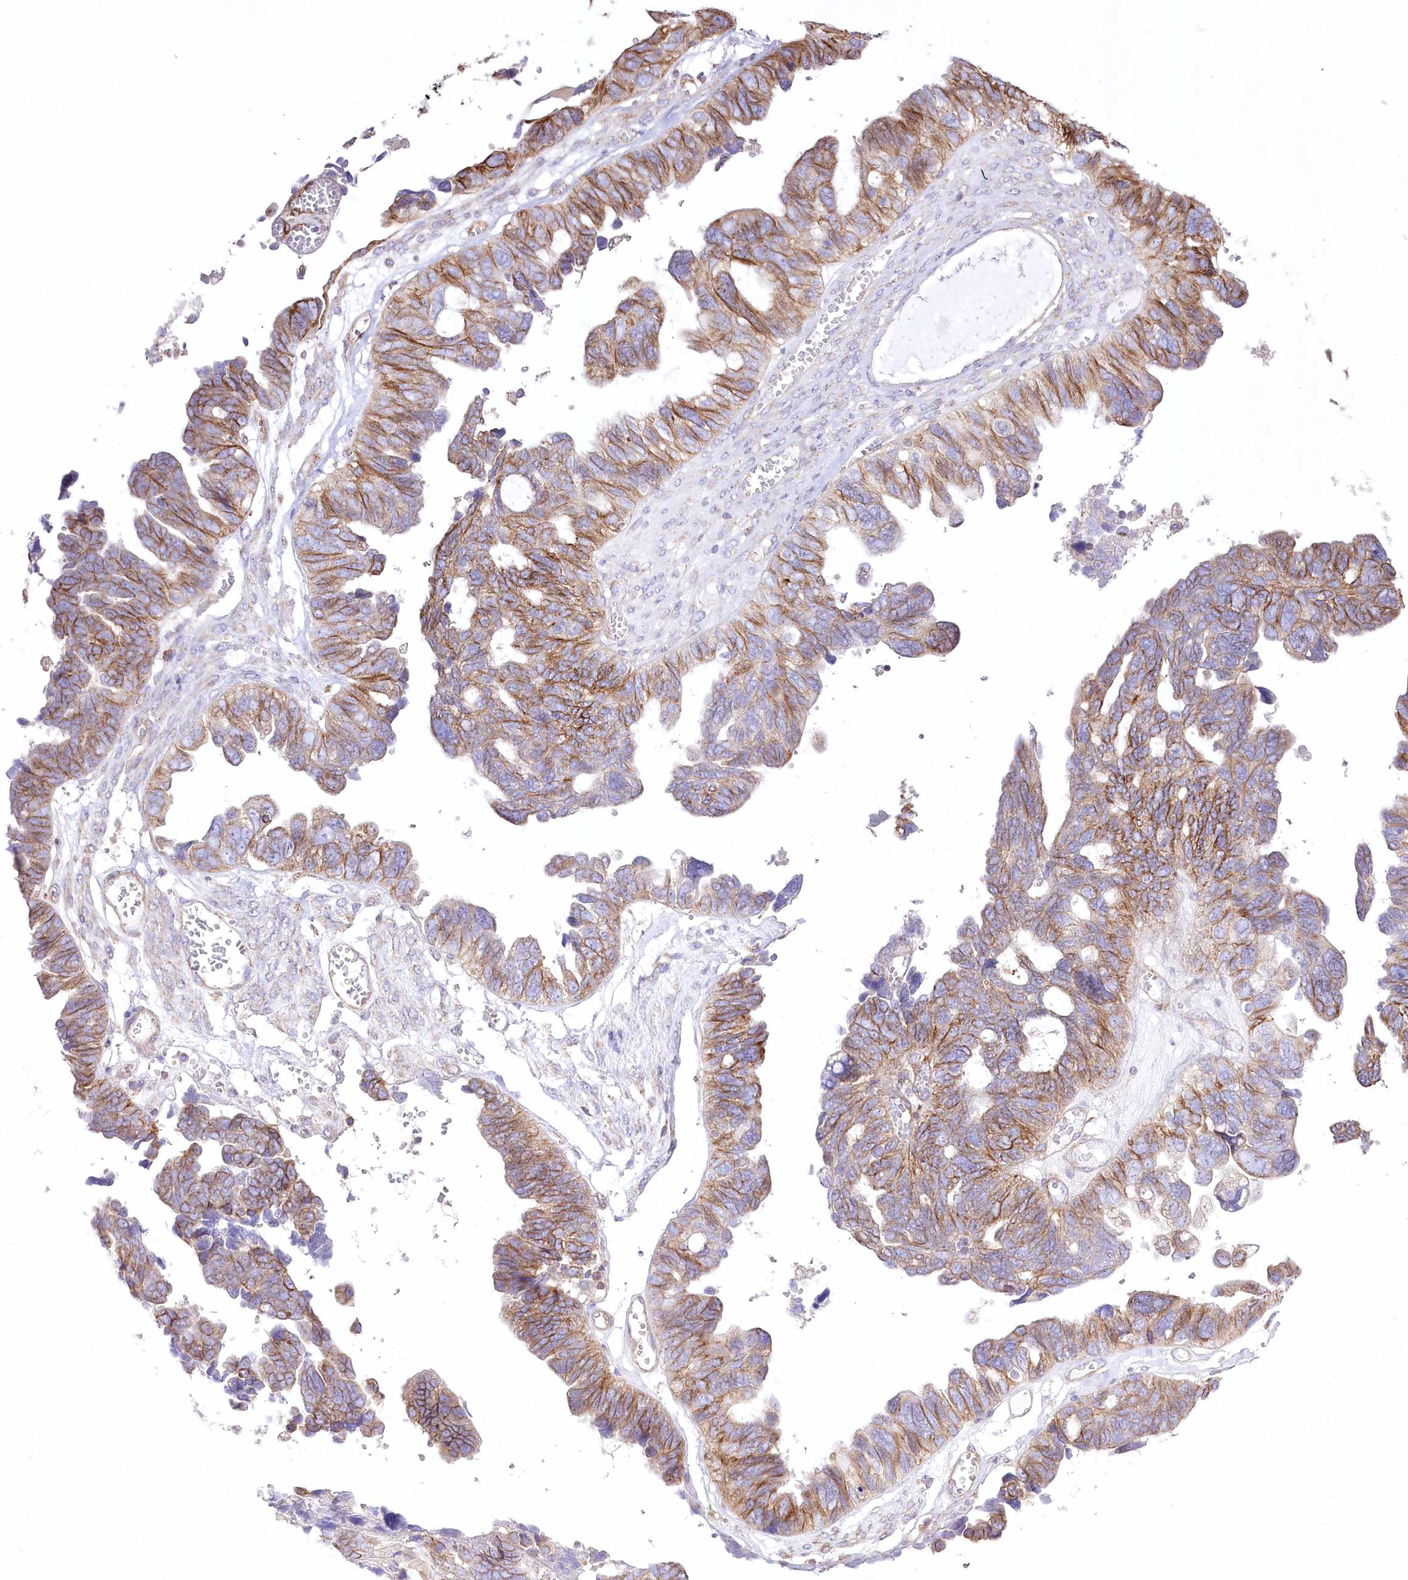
{"staining": {"intensity": "moderate", "quantity": ">75%", "location": "cytoplasmic/membranous"}, "tissue": "ovarian cancer", "cell_type": "Tumor cells", "image_type": "cancer", "snomed": [{"axis": "morphology", "description": "Cystadenocarcinoma, serous, NOS"}, {"axis": "topography", "description": "Ovary"}], "caption": "DAB (3,3'-diaminobenzidine) immunohistochemical staining of ovarian serous cystadenocarcinoma reveals moderate cytoplasmic/membranous protein positivity in approximately >75% of tumor cells.", "gene": "FAM216A", "patient": {"sex": "female", "age": 79}}